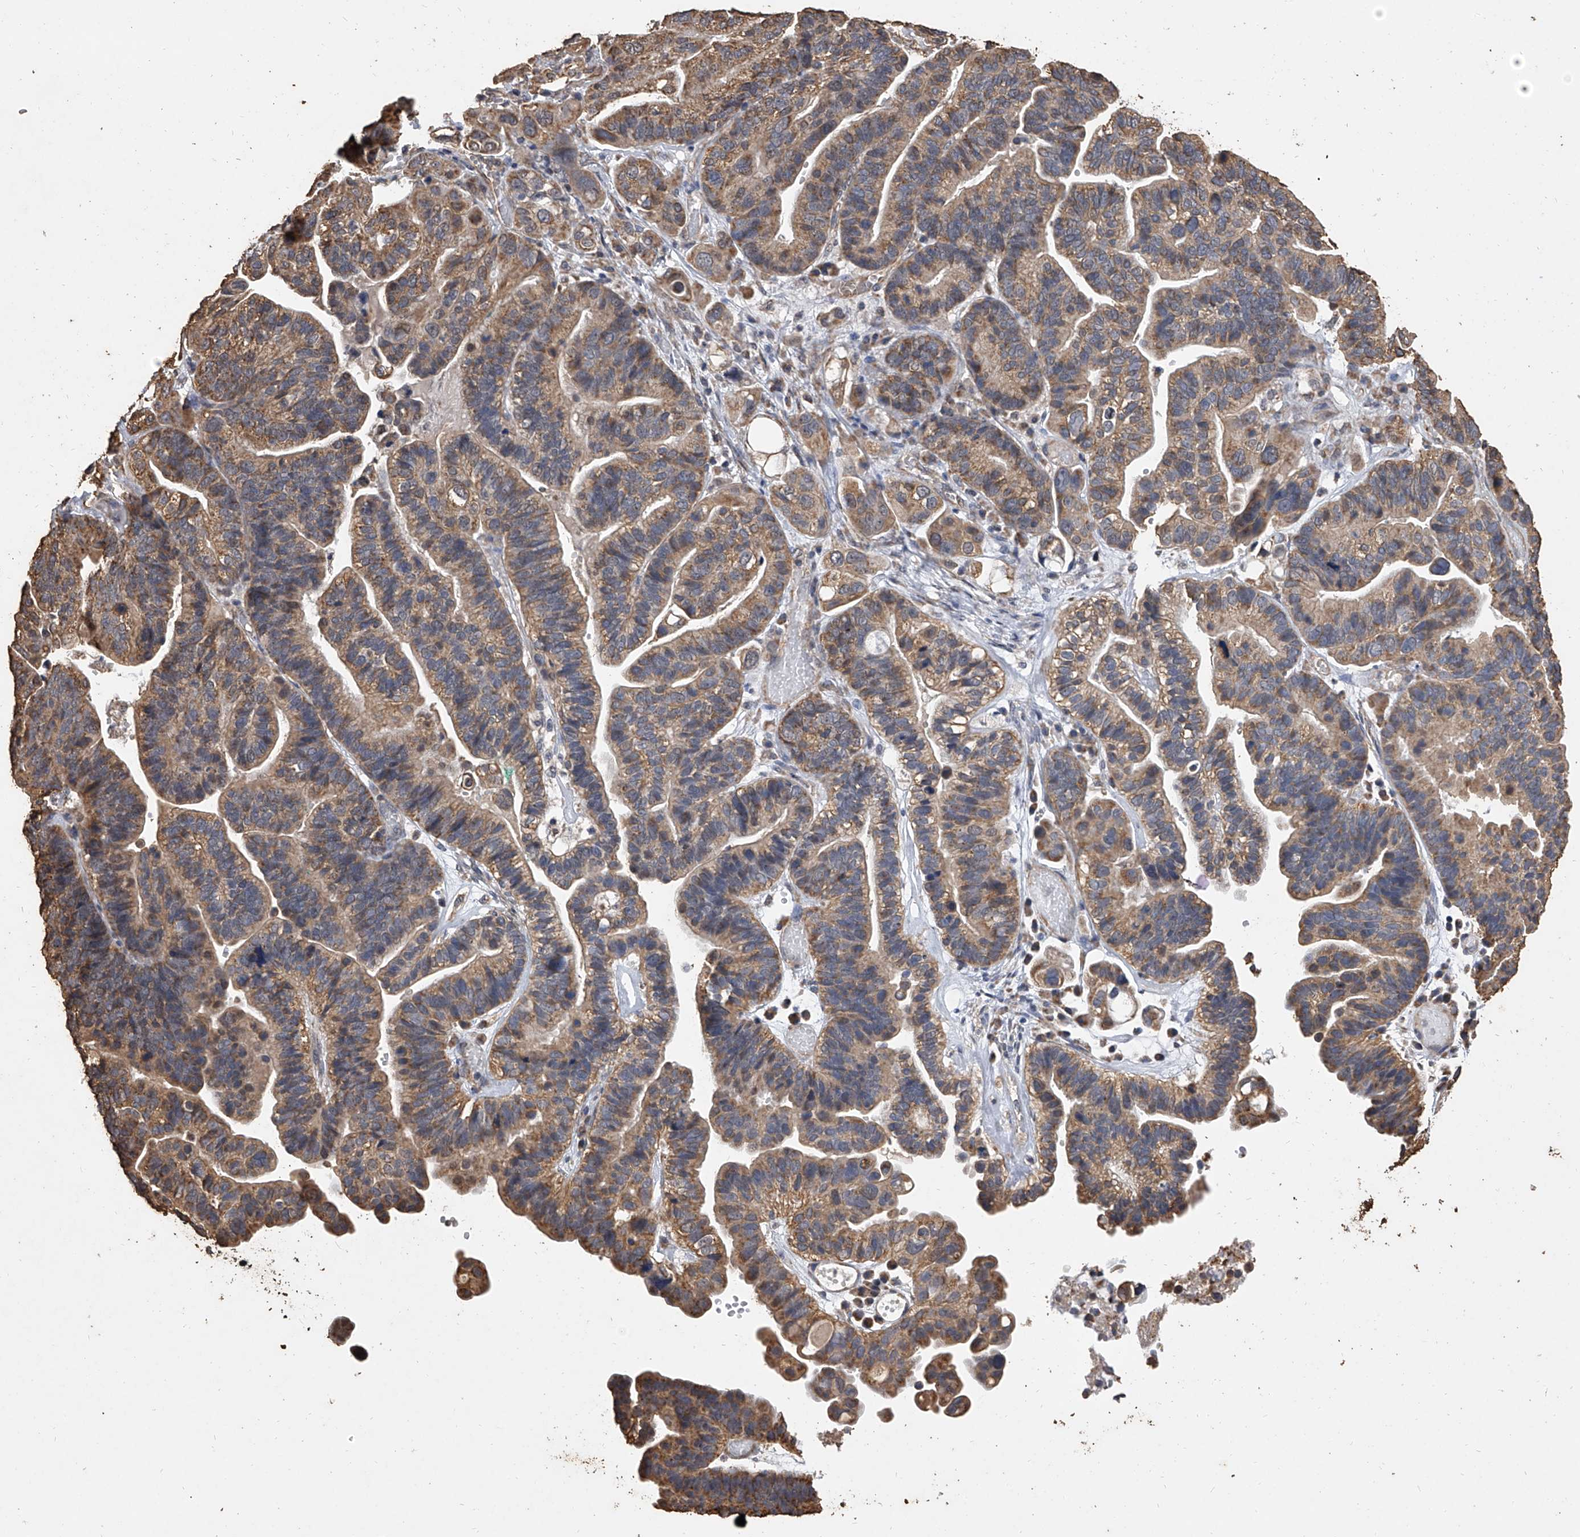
{"staining": {"intensity": "moderate", "quantity": ">75%", "location": "cytoplasmic/membranous"}, "tissue": "ovarian cancer", "cell_type": "Tumor cells", "image_type": "cancer", "snomed": [{"axis": "morphology", "description": "Cystadenocarcinoma, serous, NOS"}, {"axis": "topography", "description": "Ovary"}], "caption": "The immunohistochemical stain labels moderate cytoplasmic/membranous expression in tumor cells of ovarian cancer (serous cystadenocarcinoma) tissue.", "gene": "MRPL28", "patient": {"sex": "female", "age": 56}}